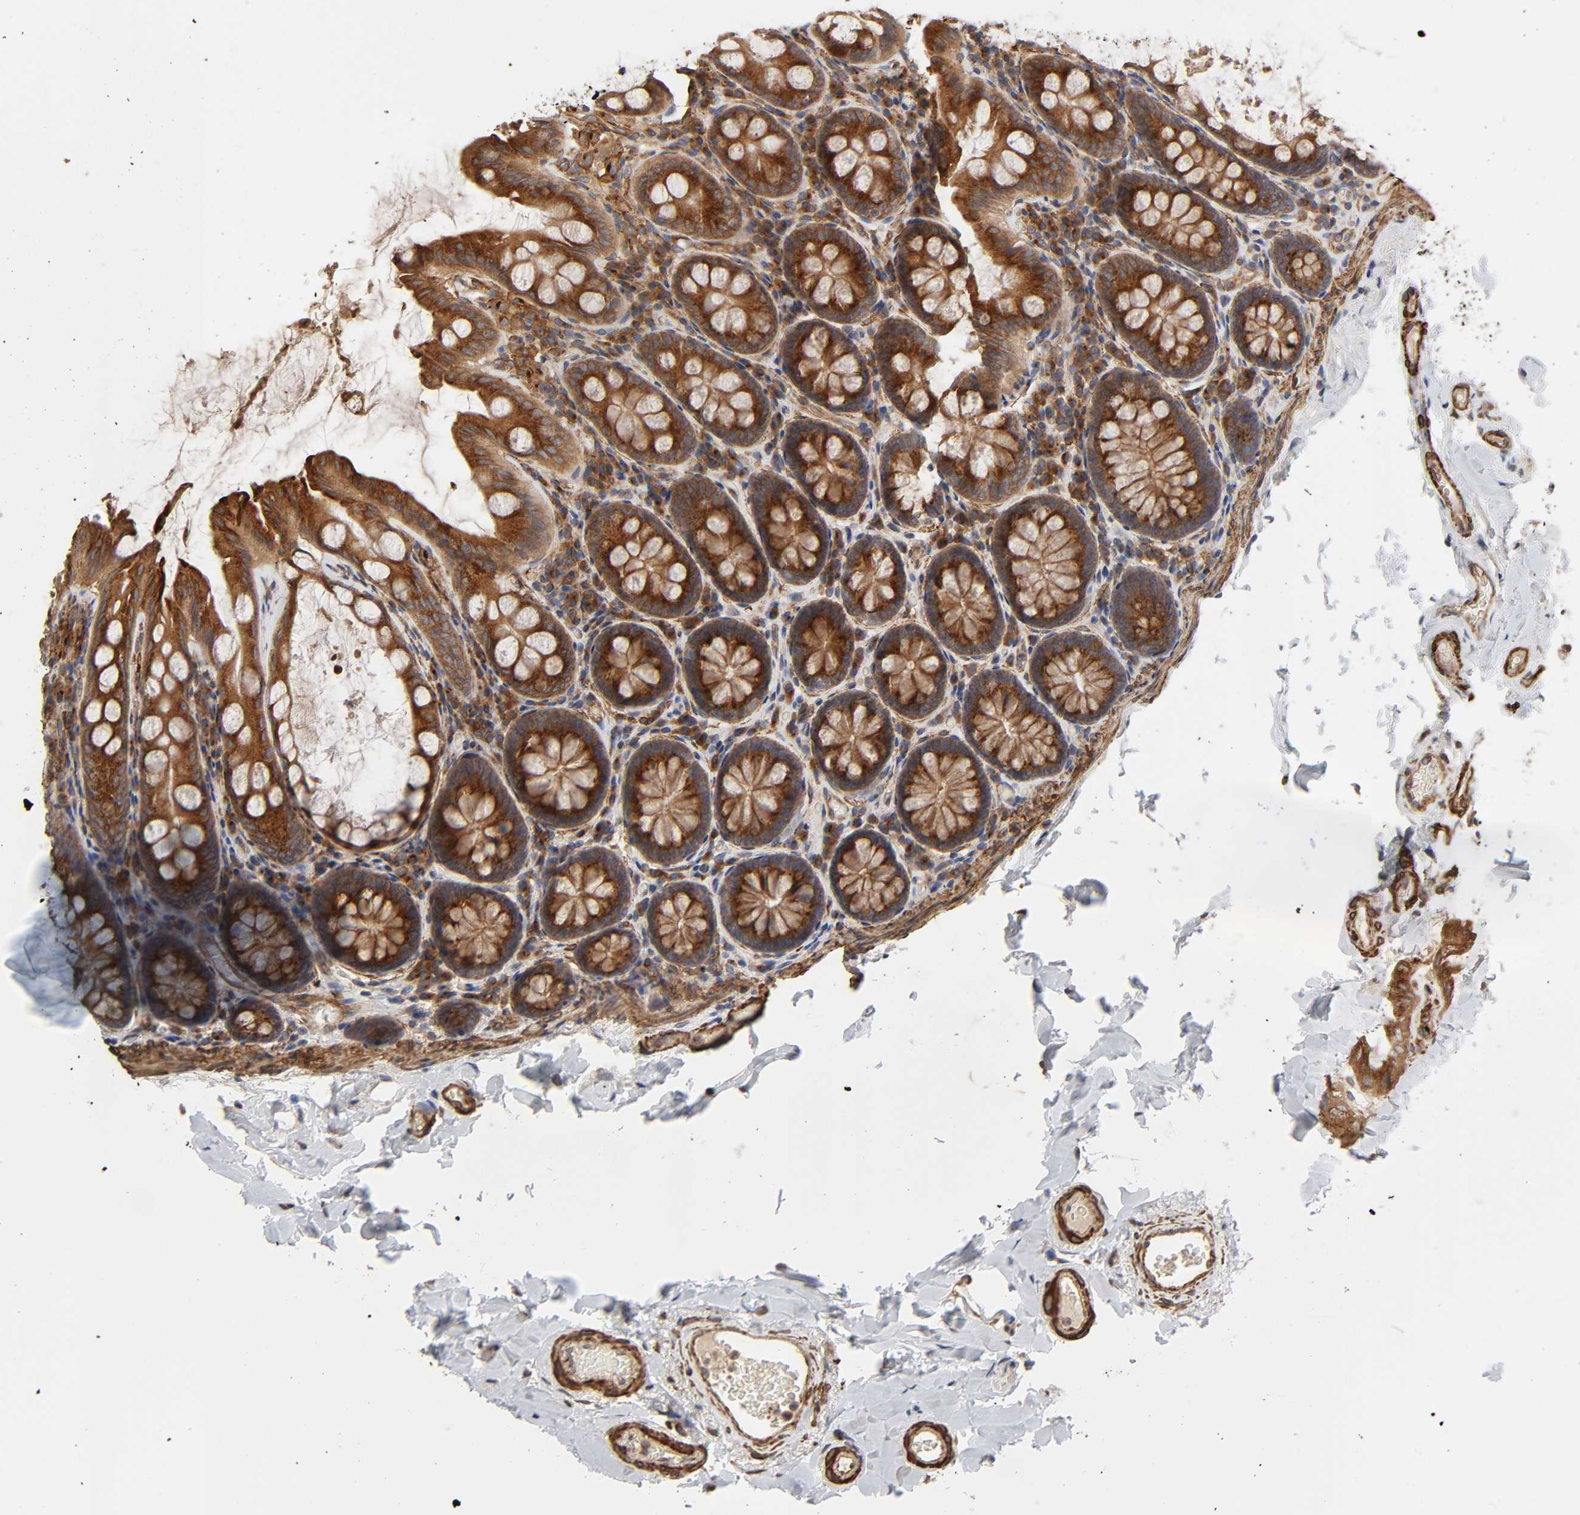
{"staining": {"intensity": "moderate", "quantity": ">75%", "location": "cytoplasmic/membranous"}, "tissue": "colon", "cell_type": "Endothelial cells", "image_type": "normal", "snomed": [{"axis": "morphology", "description": "Normal tissue, NOS"}, {"axis": "topography", "description": "Colon"}], "caption": "Protein staining of normal colon exhibits moderate cytoplasmic/membranous staining in about >75% of endothelial cells.", "gene": "GNPTG", "patient": {"sex": "female", "age": 61}}